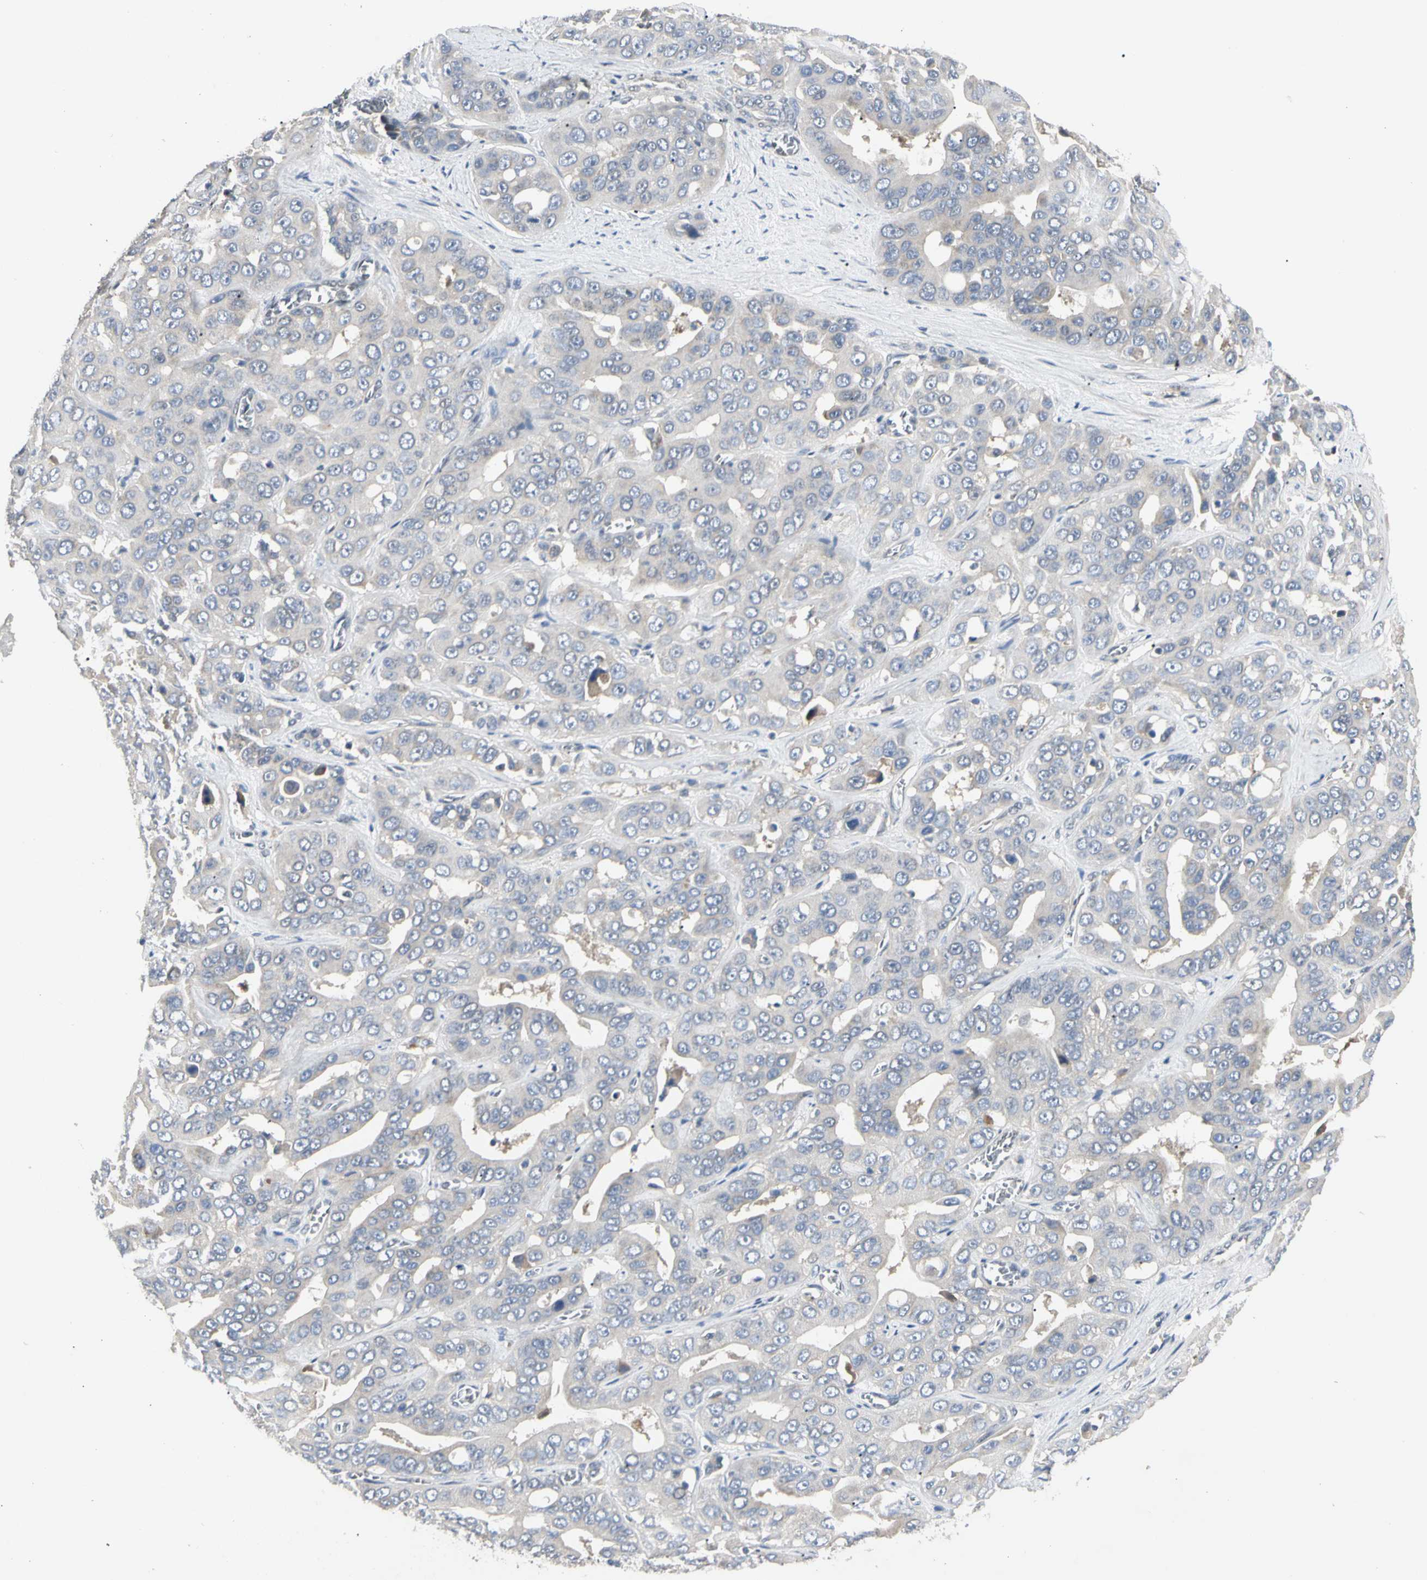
{"staining": {"intensity": "negative", "quantity": "none", "location": "none"}, "tissue": "liver cancer", "cell_type": "Tumor cells", "image_type": "cancer", "snomed": [{"axis": "morphology", "description": "Cholangiocarcinoma"}, {"axis": "topography", "description": "Liver"}], "caption": "Liver cancer (cholangiocarcinoma) was stained to show a protein in brown. There is no significant expression in tumor cells. The staining was performed using DAB to visualize the protein expression in brown, while the nuclei were stained in blue with hematoxylin (Magnification: 20x).", "gene": "GREM1", "patient": {"sex": "female", "age": 52}}